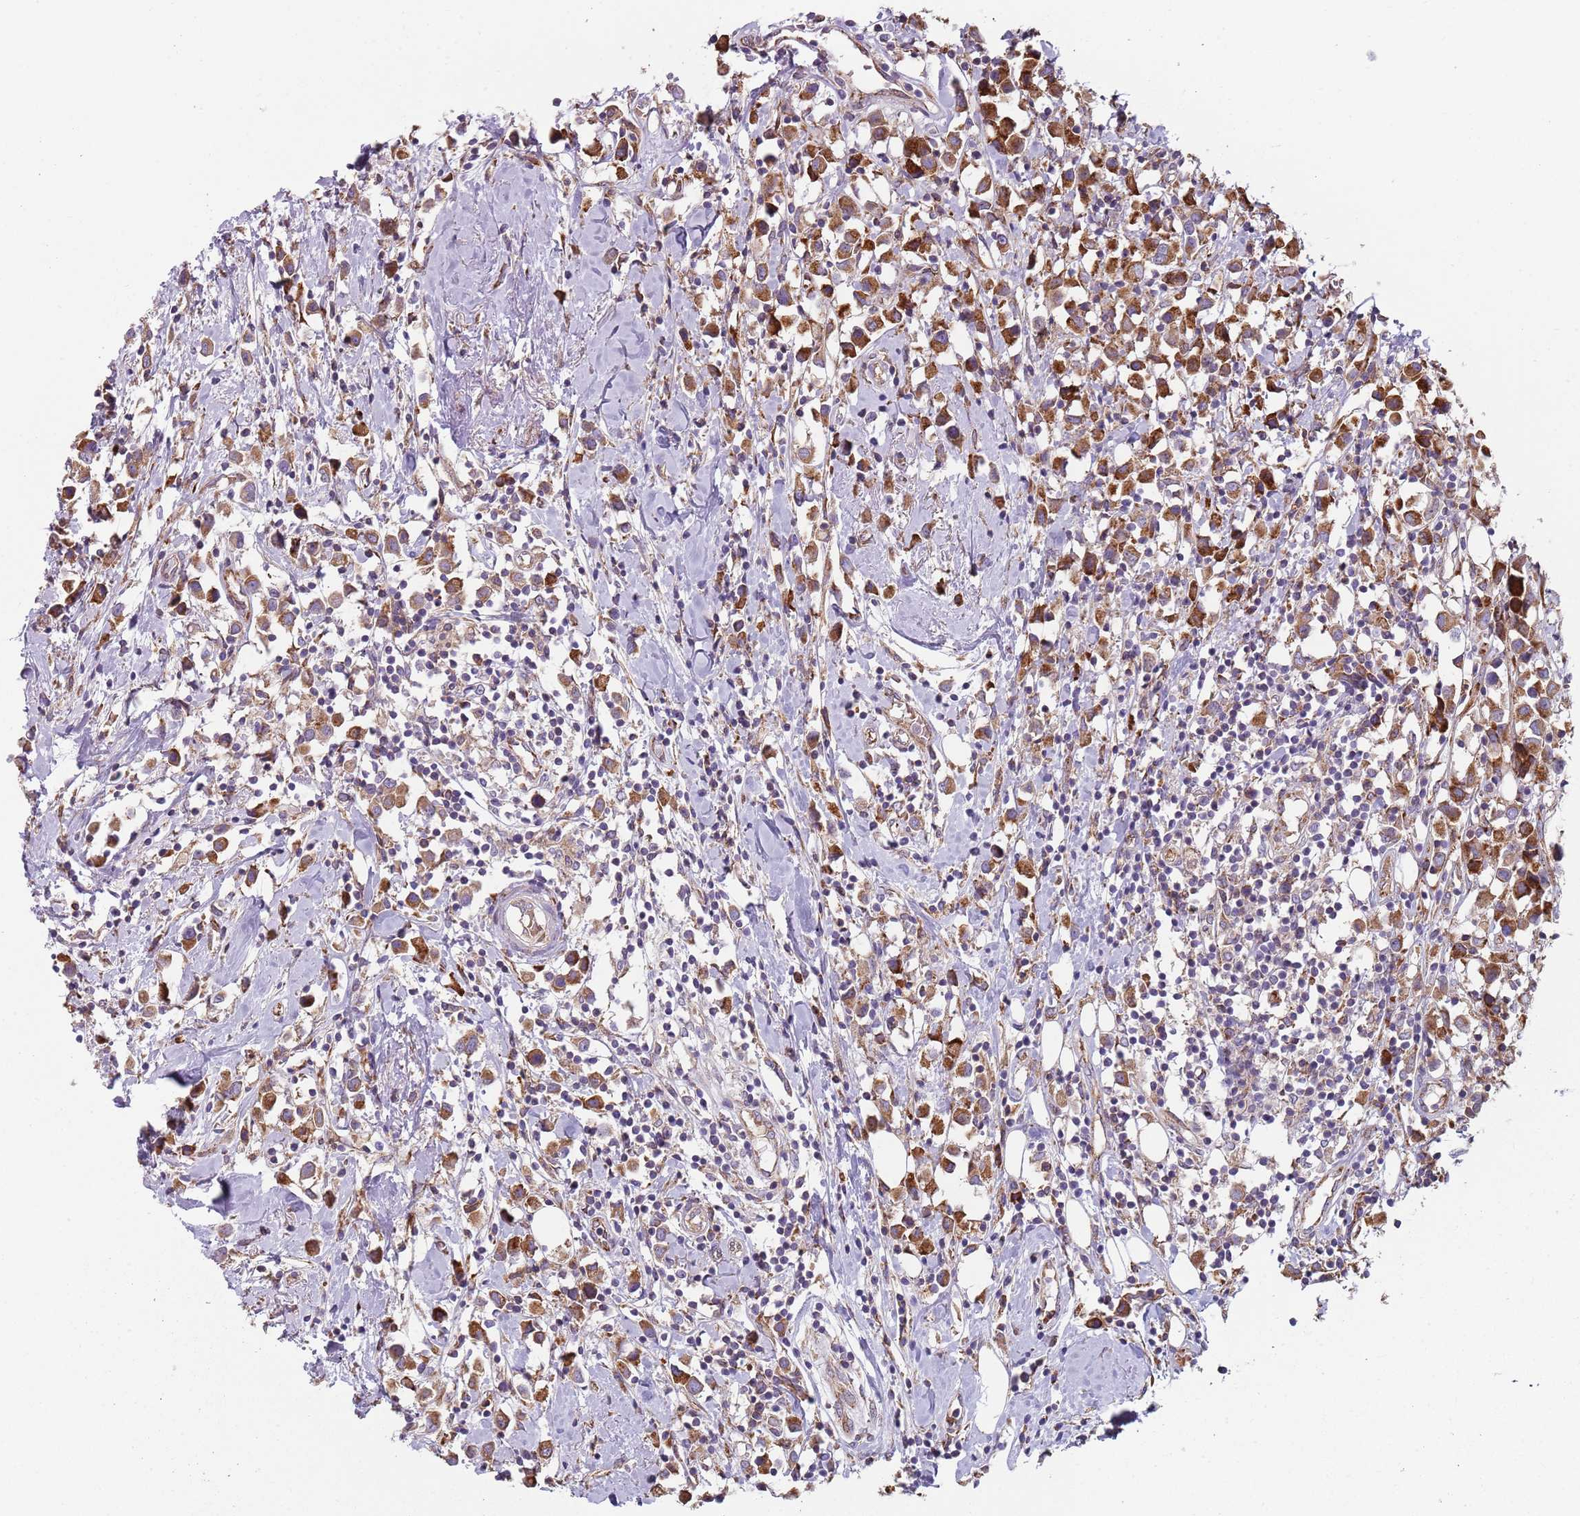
{"staining": {"intensity": "moderate", "quantity": ">75%", "location": "cytoplasmic/membranous"}, "tissue": "breast cancer", "cell_type": "Tumor cells", "image_type": "cancer", "snomed": [{"axis": "morphology", "description": "Duct carcinoma"}, {"axis": "topography", "description": "Breast"}], "caption": "Protein analysis of breast cancer (infiltrating ductal carcinoma) tissue displays moderate cytoplasmic/membranous expression in about >75% of tumor cells.", "gene": "SPATA2", "patient": {"sex": "female", "age": 61}}